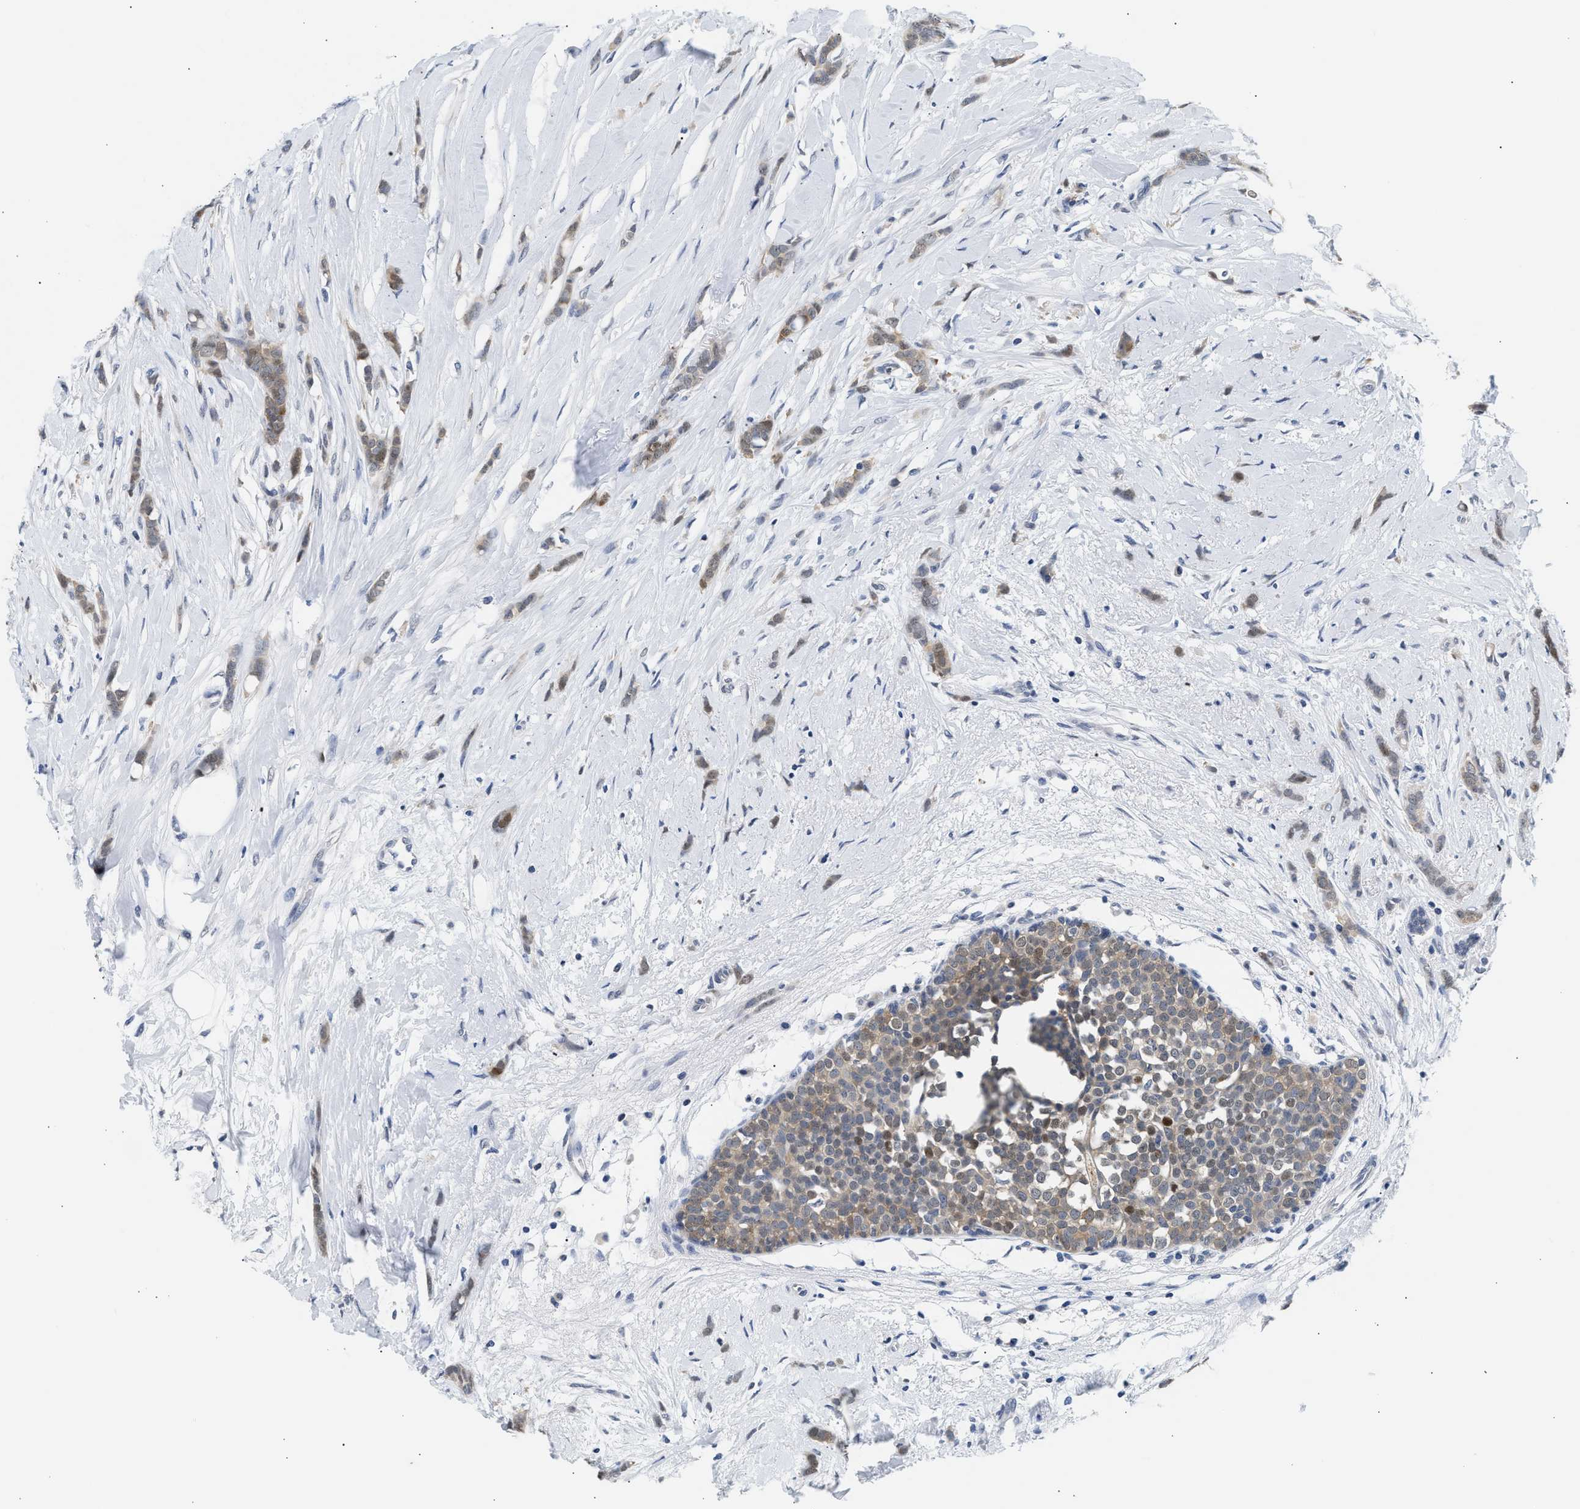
{"staining": {"intensity": "weak", "quantity": "<25%", "location": "cytoplasmic/membranous,nuclear"}, "tissue": "breast cancer", "cell_type": "Tumor cells", "image_type": "cancer", "snomed": [{"axis": "morphology", "description": "Lobular carcinoma, in situ"}, {"axis": "morphology", "description": "Lobular carcinoma"}, {"axis": "topography", "description": "Breast"}], "caption": "Tumor cells show no significant protein expression in breast cancer. (Immunohistochemistry (ihc), brightfield microscopy, high magnification).", "gene": "PPM1L", "patient": {"sex": "female", "age": 41}}